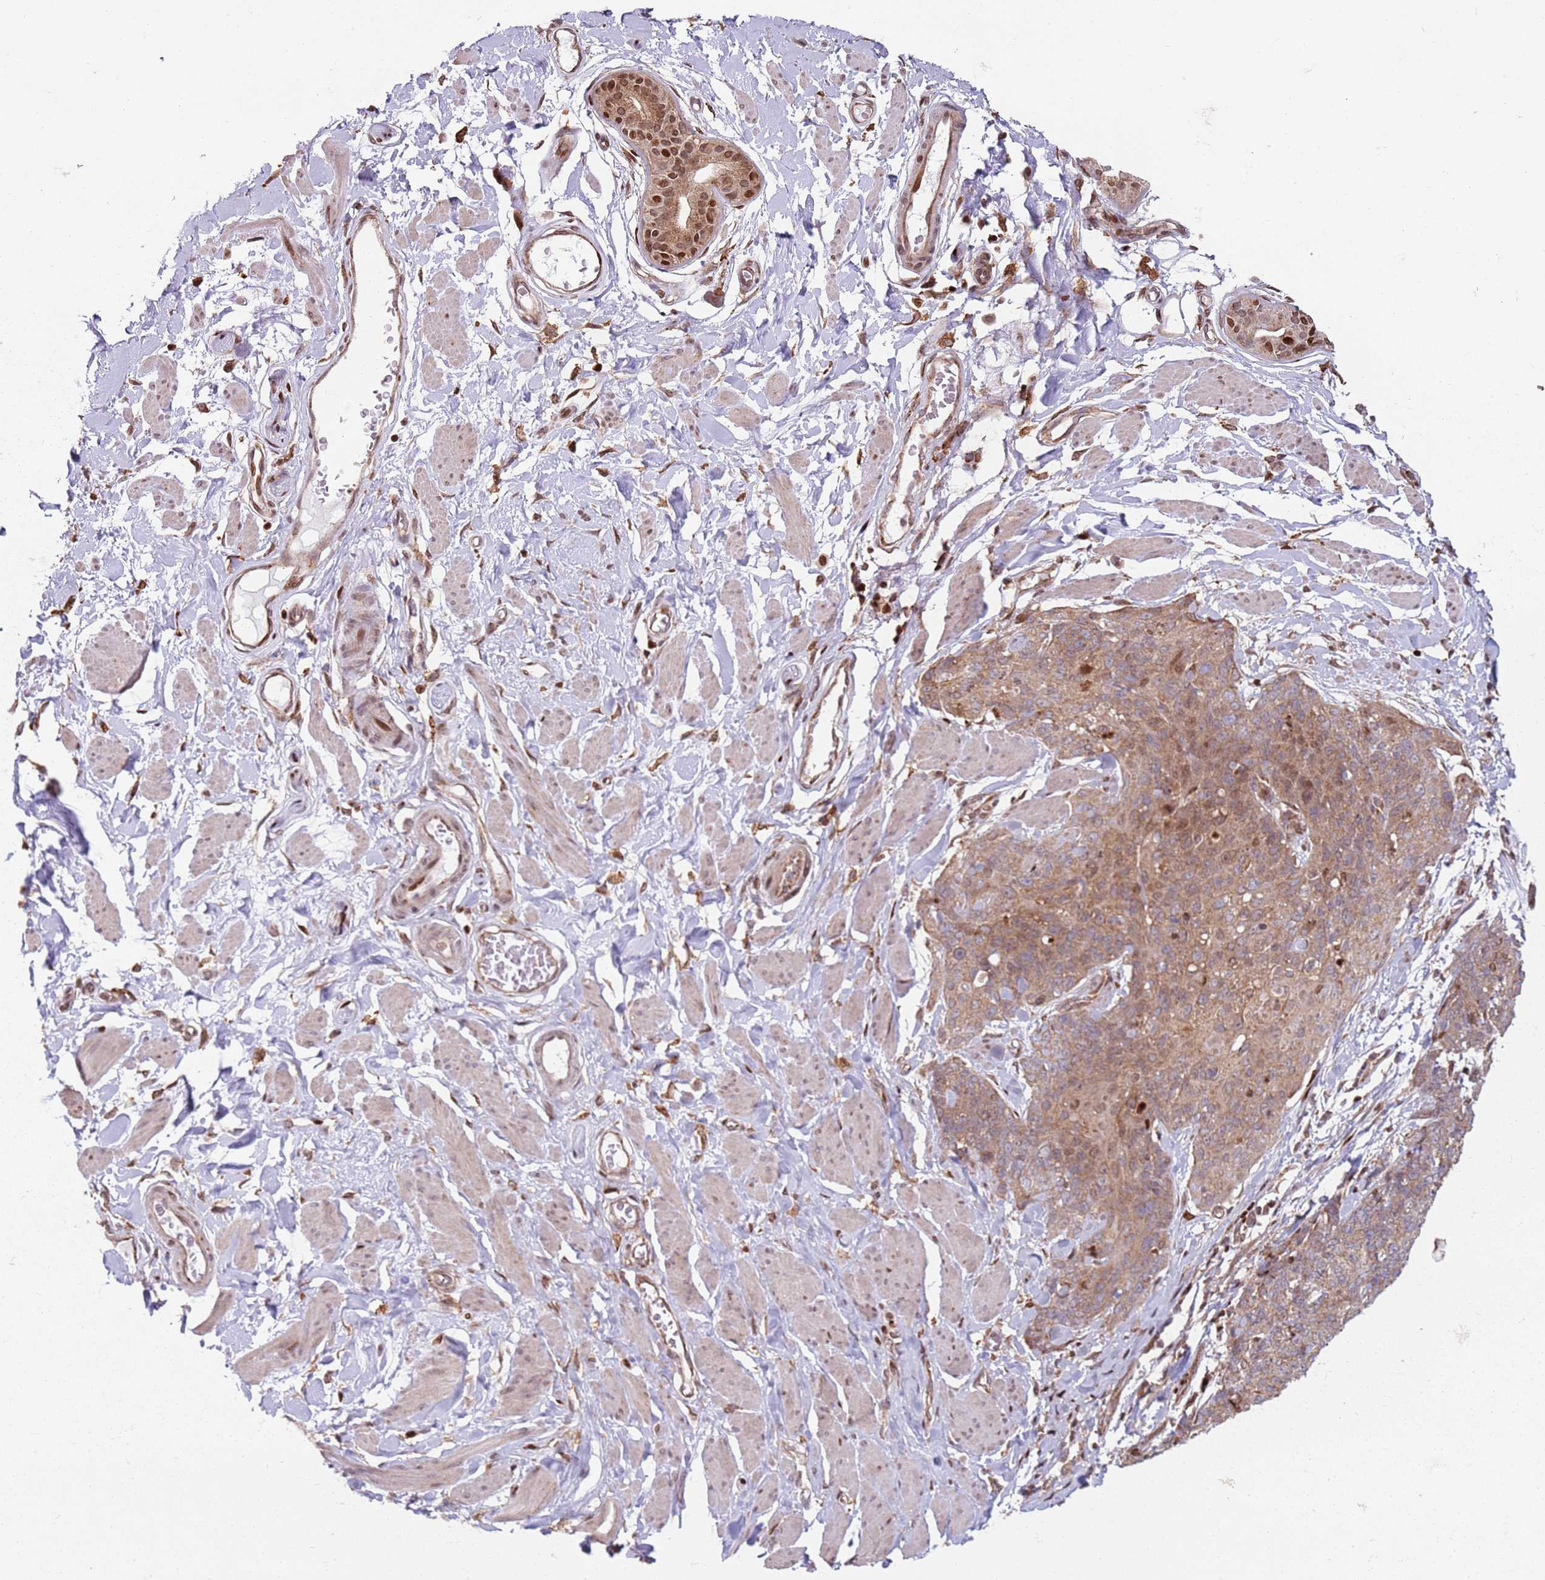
{"staining": {"intensity": "moderate", "quantity": ">75%", "location": "cytoplasmic/membranous,nuclear"}, "tissue": "skin cancer", "cell_type": "Tumor cells", "image_type": "cancer", "snomed": [{"axis": "morphology", "description": "Squamous cell carcinoma, NOS"}, {"axis": "topography", "description": "Skin"}, {"axis": "topography", "description": "Vulva"}], "caption": "A brown stain highlights moderate cytoplasmic/membranous and nuclear positivity of a protein in human squamous cell carcinoma (skin) tumor cells.", "gene": "HNRNPLL", "patient": {"sex": "female", "age": 85}}